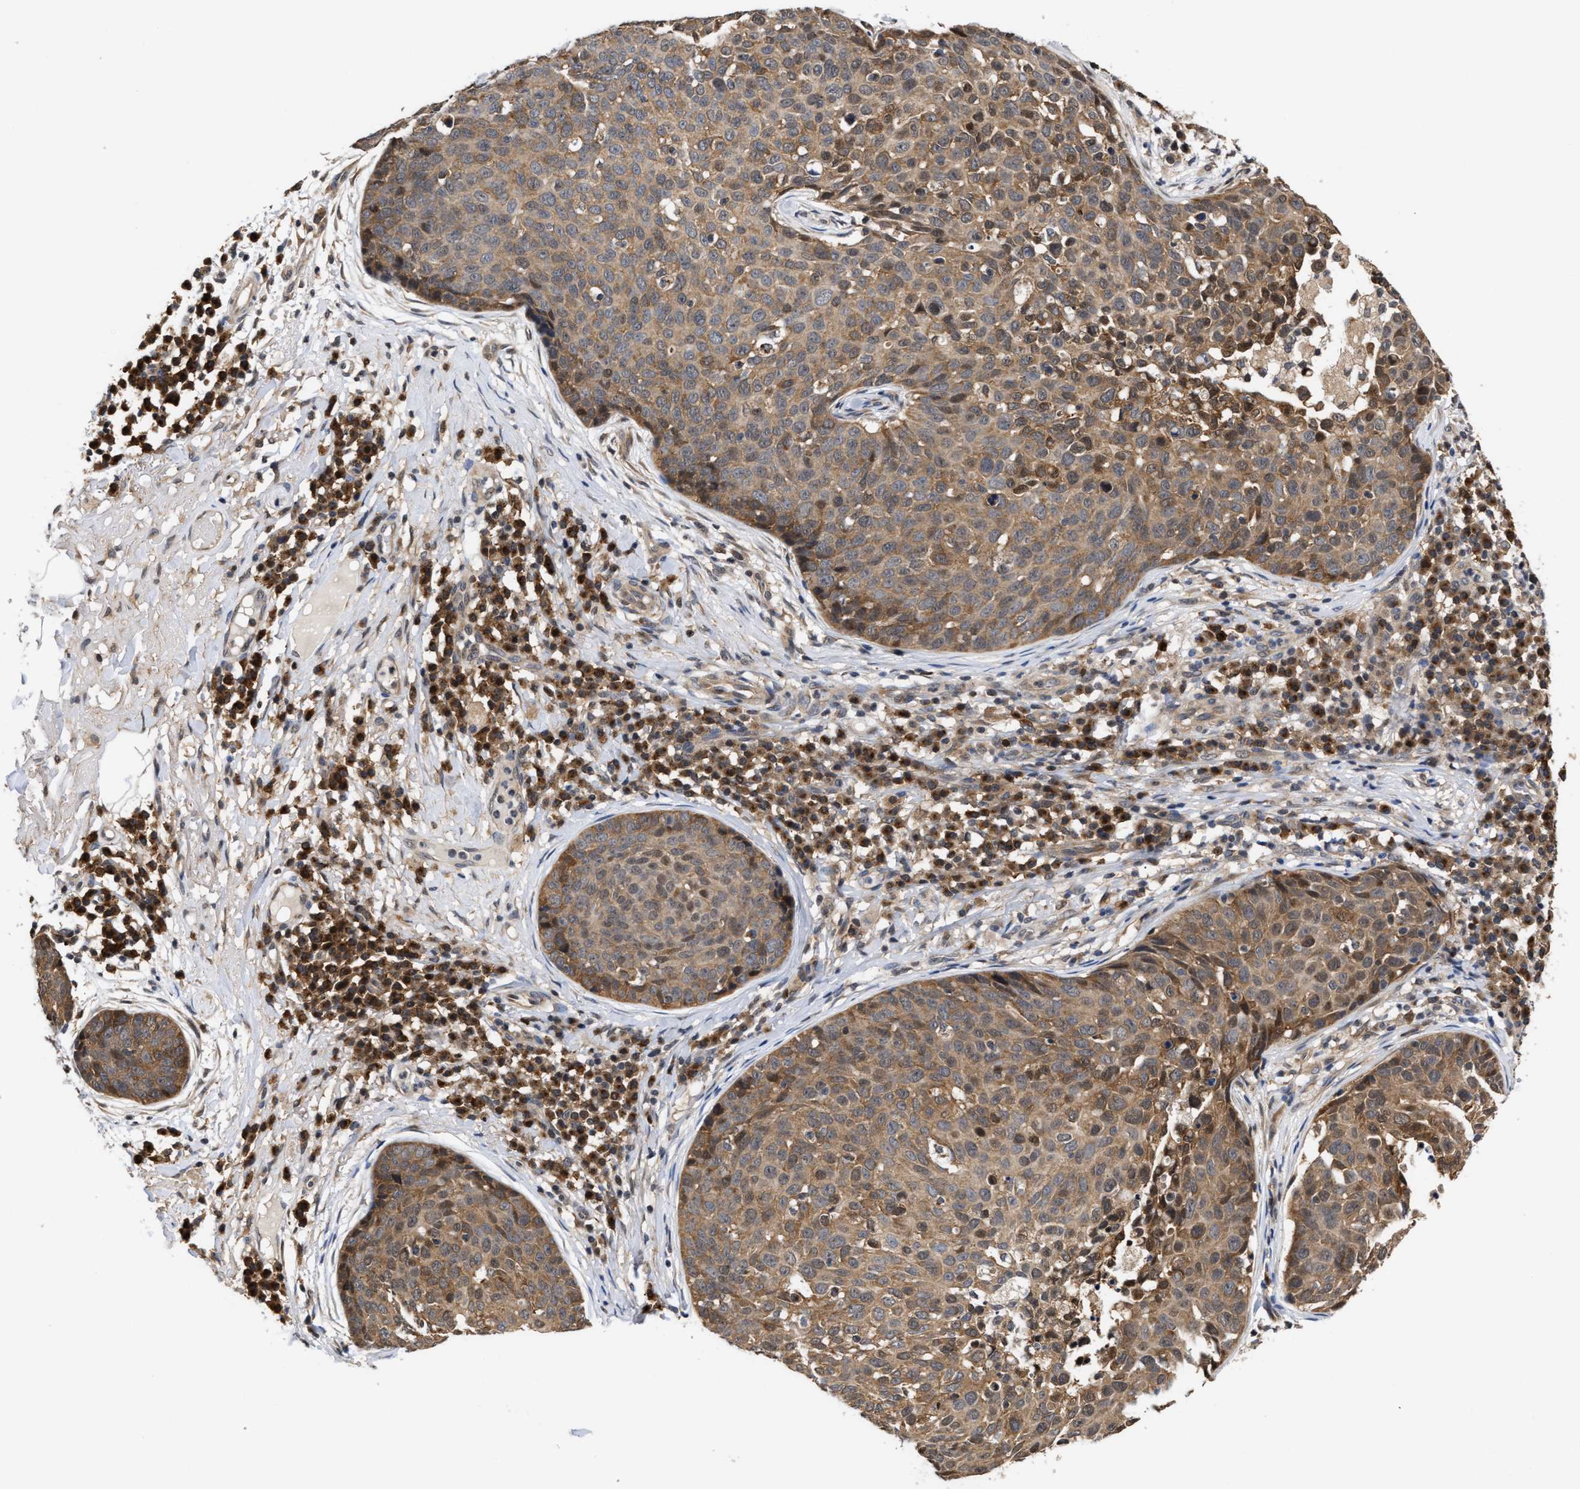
{"staining": {"intensity": "moderate", "quantity": ">75%", "location": "cytoplasmic/membranous"}, "tissue": "skin cancer", "cell_type": "Tumor cells", "image_type": "cancer", "snomed": [{"axis": "morphology", "description": "Squamous cell carcinoma in situ, NOS"}, {"axis": "morphology", "description": "Squamous cell carcinoma, NOS"}, {"axis": "topography", "description": "Skin"}], "caption": "Protein expression analysis of skin cancer (squamous cell carcinoma) exhibits moderate cytoplasmic/membranous staining in approximately >75% of tumor cells.", "gene": "CLIP2", "patient": {"sex": "male", "age": 93}}